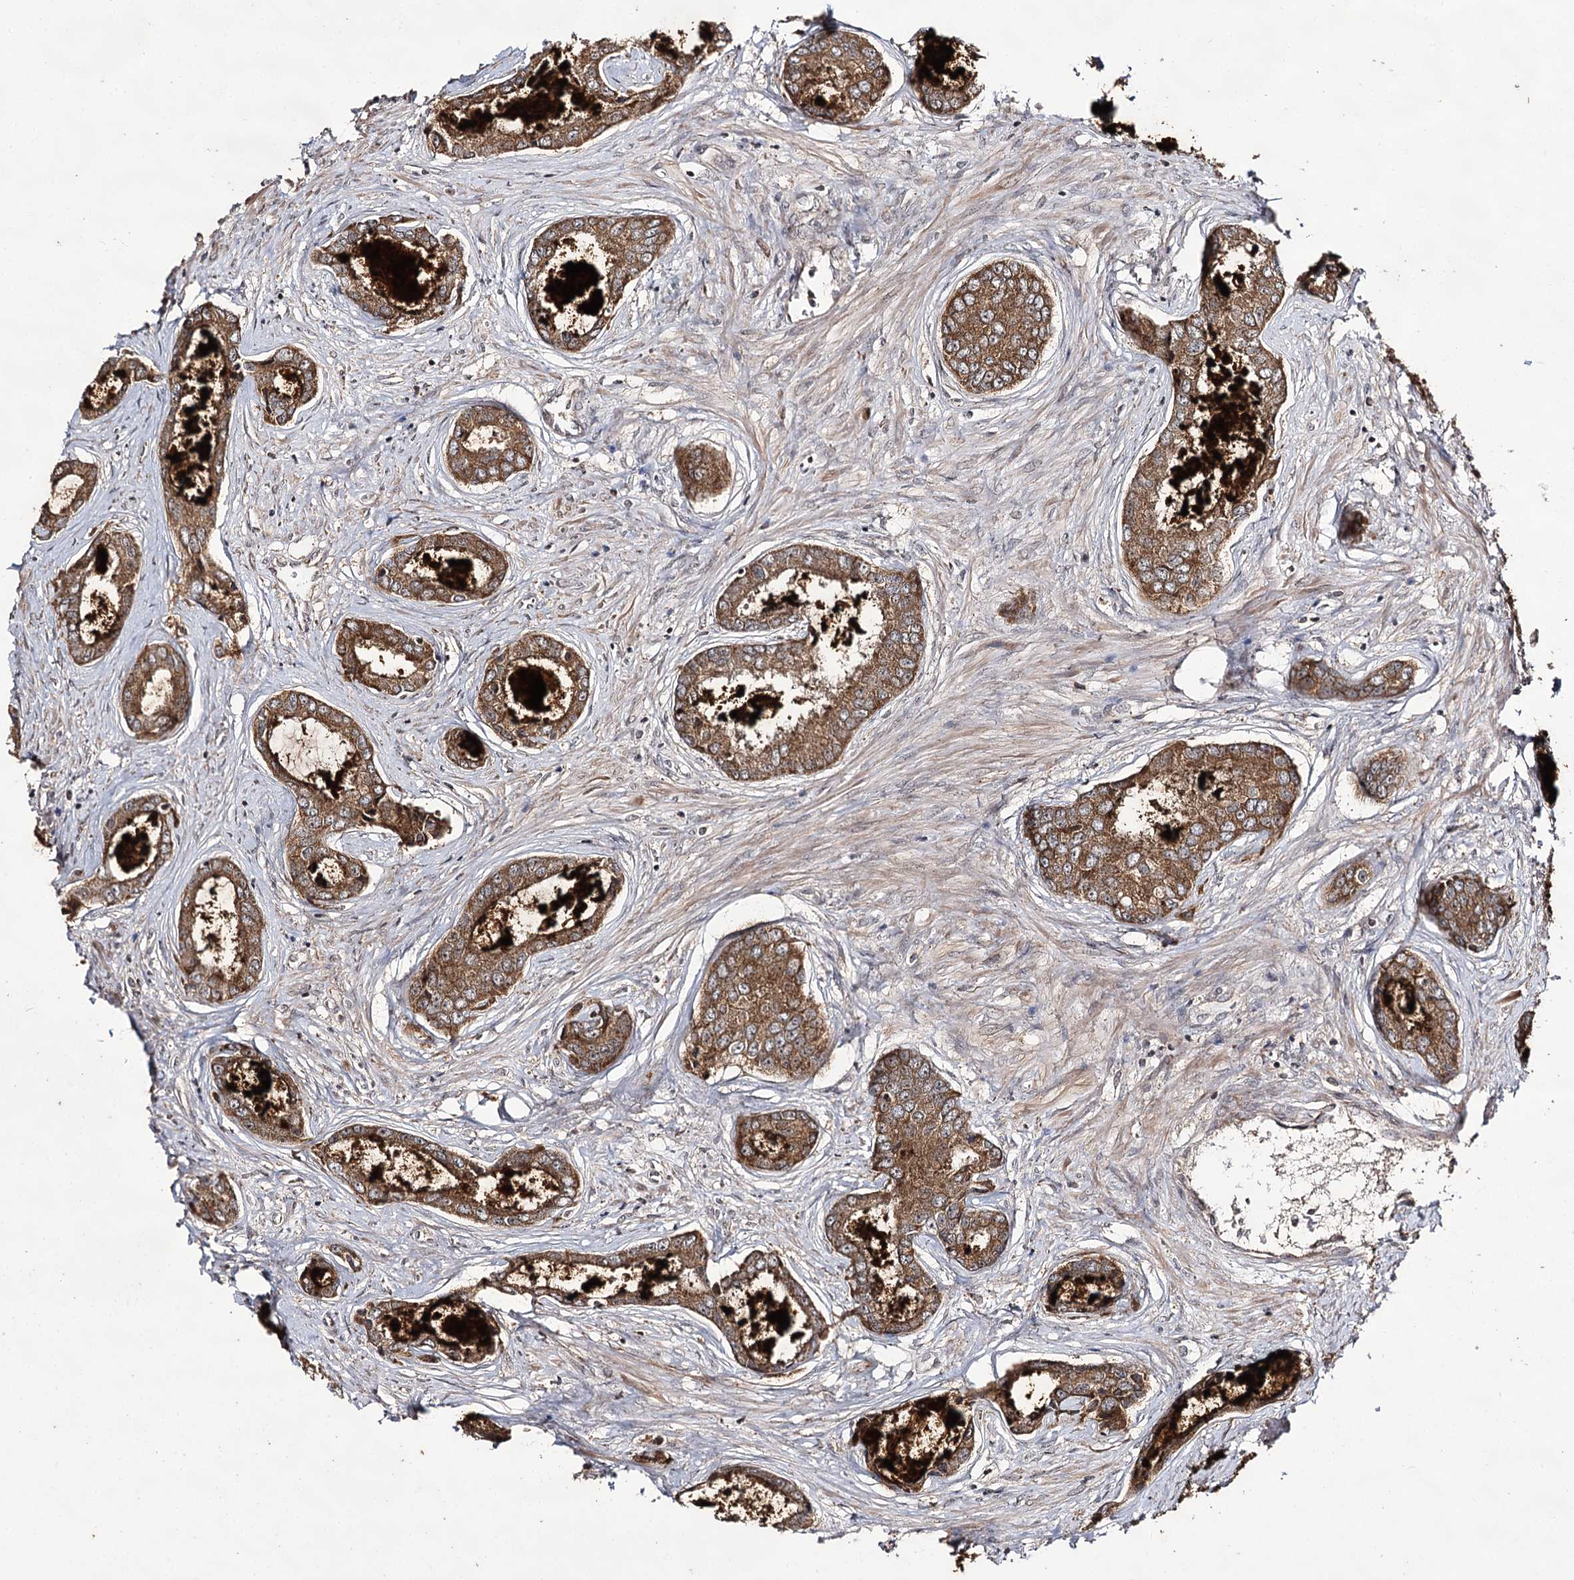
{"staining": {"intensity": "moderate", "quantity": ">75%", "location": "cytoplasmic/membranous"}, "tissue": "prostate cancer", "cell_type": "Tumor cells", "image_type": "cancer", "snomed": [{"axis": "morphology", "description": "Adenocarcinoma, Low grade"}, {"axis": "topography", "description": "Prostate"}], "caption": "Human low-grade adenocarcinoma (prostate) stained with a brown dye demonstrates moderate cytoplasmic/membranous positive staining in approximately >75% of tumor cells.", "gene": "ACTR6", "patient": {"sex": "male", "age": 68}}